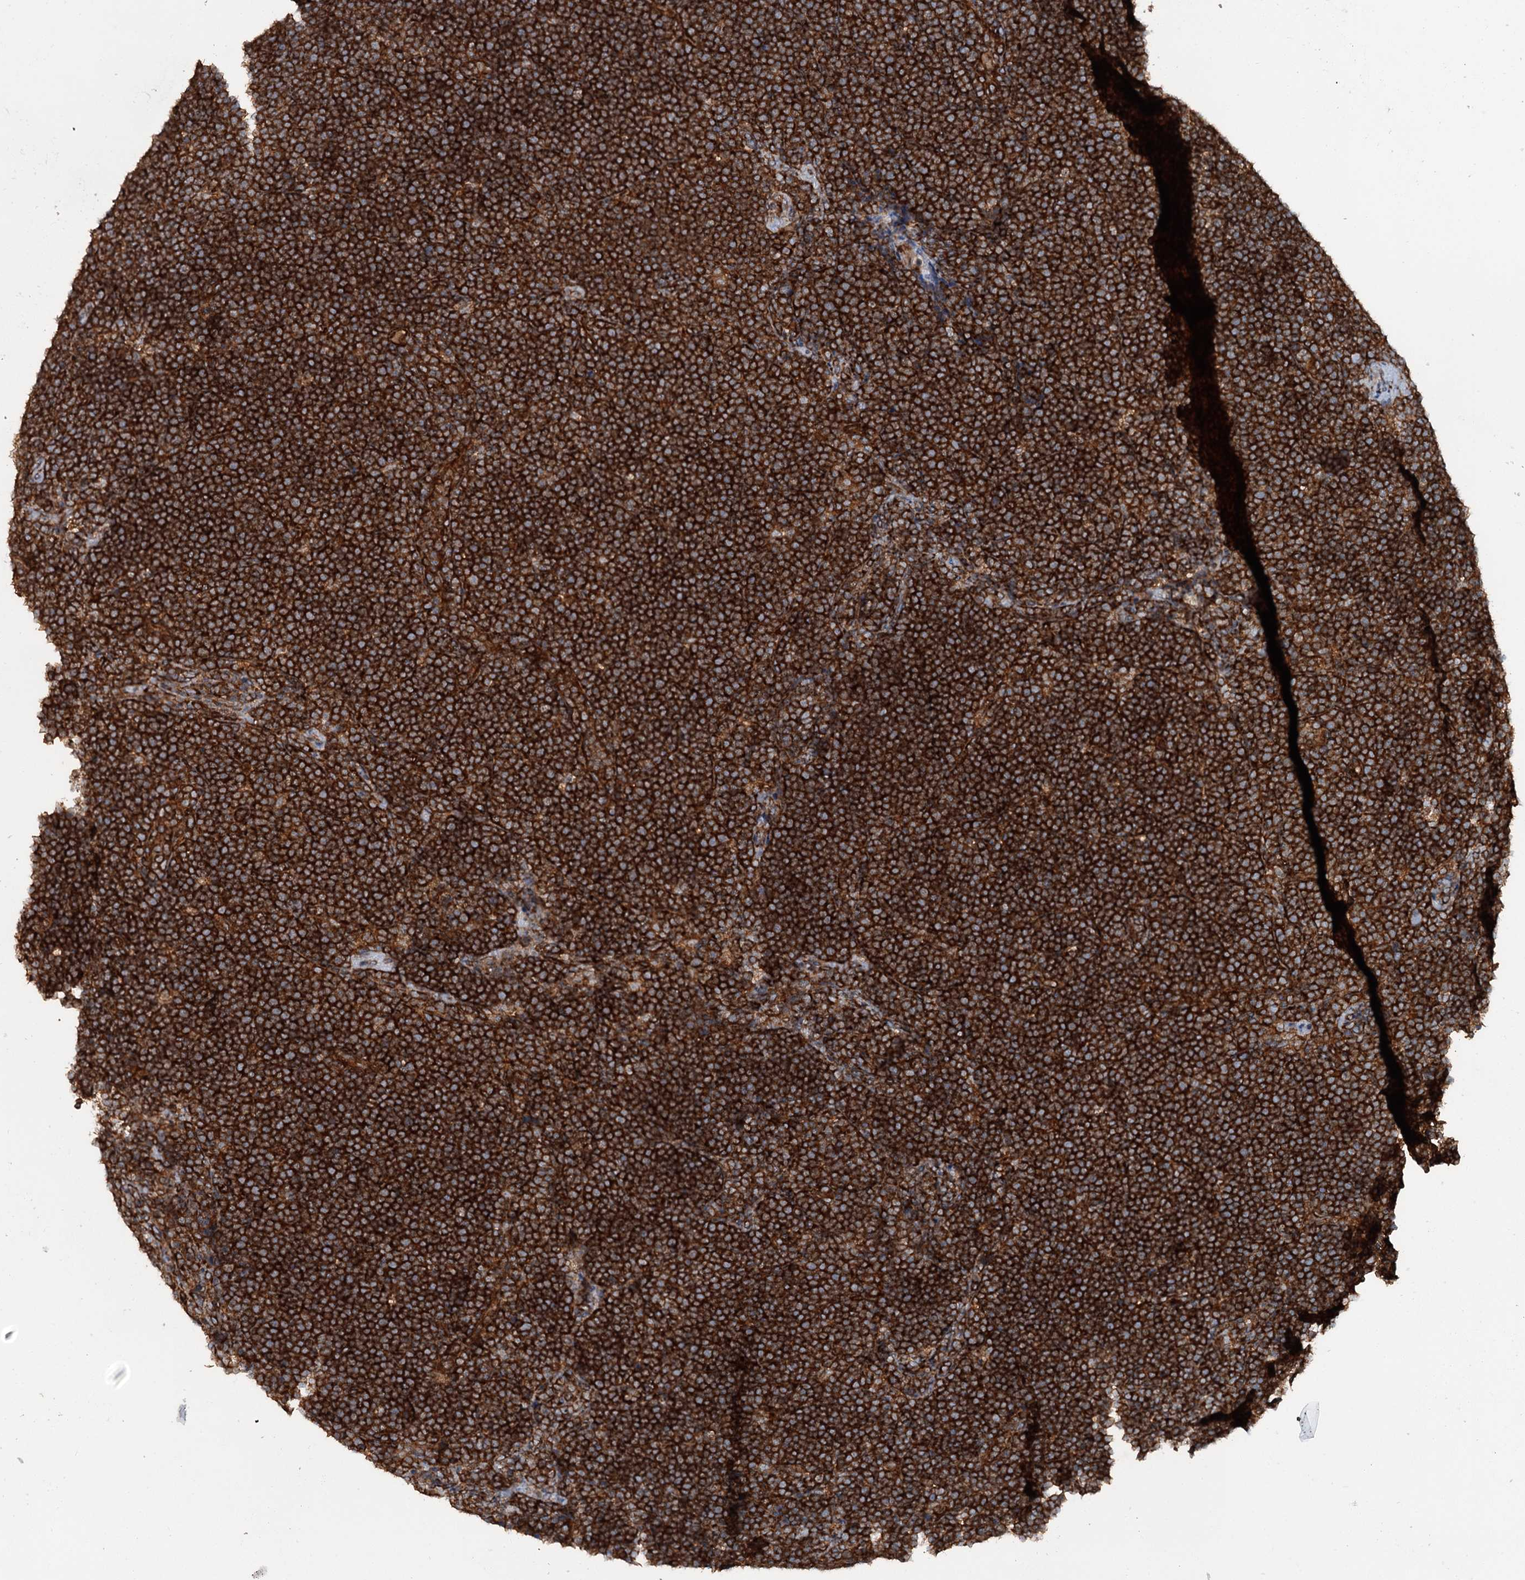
{"staining": {"intensity": "strong", "quantity": ">75%", "location": "cytoplasmic/membranous"}, "tissue": "lymphoma", "cell_type": "Tumor cells", "image_type": "cancer", "snomed": [{"axis": "morphology", "description": "Malignant lymphoma, non-Hodgkin's type, High grade"}, {"axis": "topography", "description": "Lymph node"}], "caption": "High-grade malignant lymphoma, non-Hodgkin's type stained with a protein marker demonstrates strong staining in tumor cells.", "gene": "RNF214", "patient": {"sex": "male", "age": 13}}